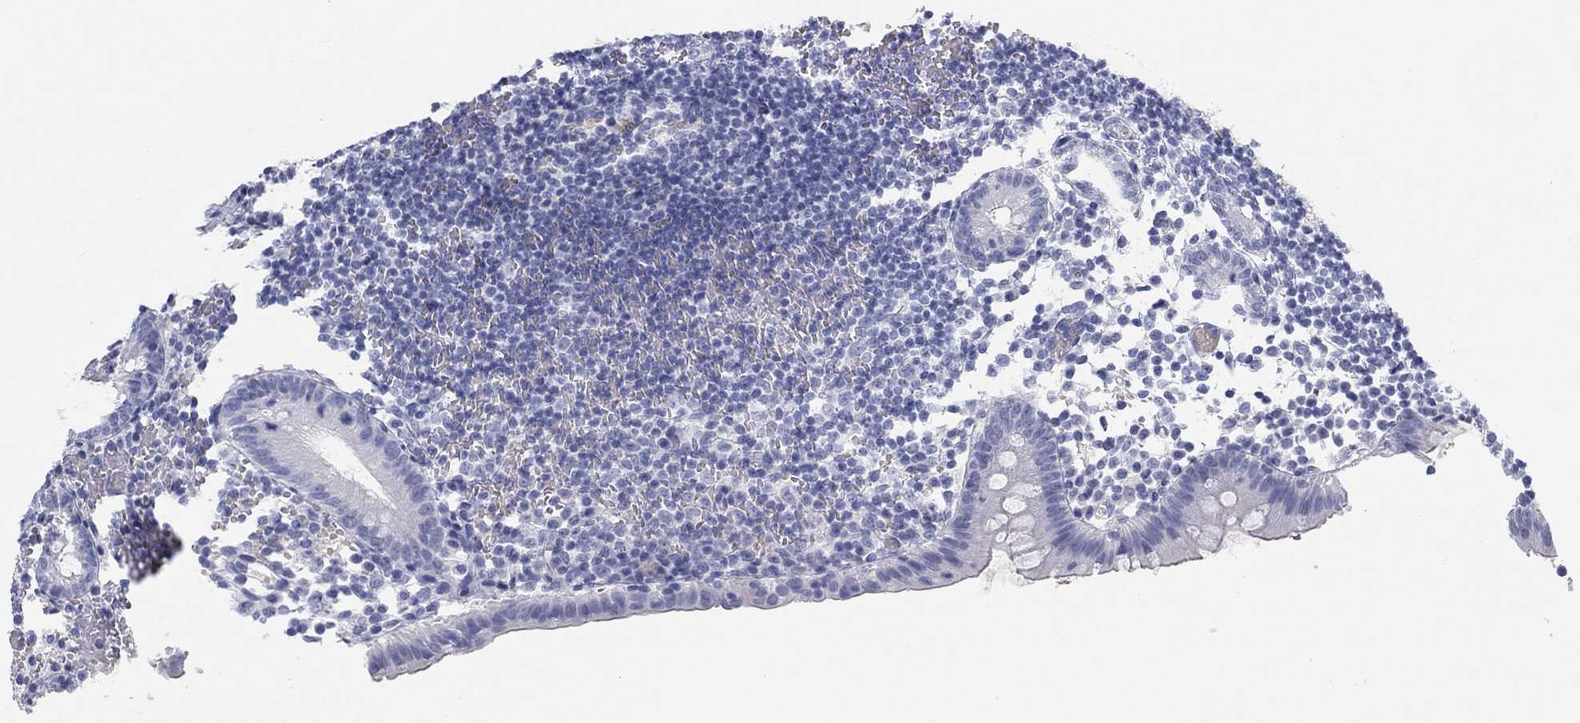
{"staining": {"intensity": "negative", "quantity": "none", "location": "none"}, "tissue": "appendix", "cell_type": "Glandular cells", "image_type": "normal", "snomed": [{"axis": "morphology", "description": "Normal tissue, NOS"}, {"axis": "topography", "description": "Appendix"}], "caption": "An IHC micrograph of normal appendix is shown. There is no staining in glandular cells of appendix.", "gene": "CALB1", "patient": {"sex": "female", "age": 40}}